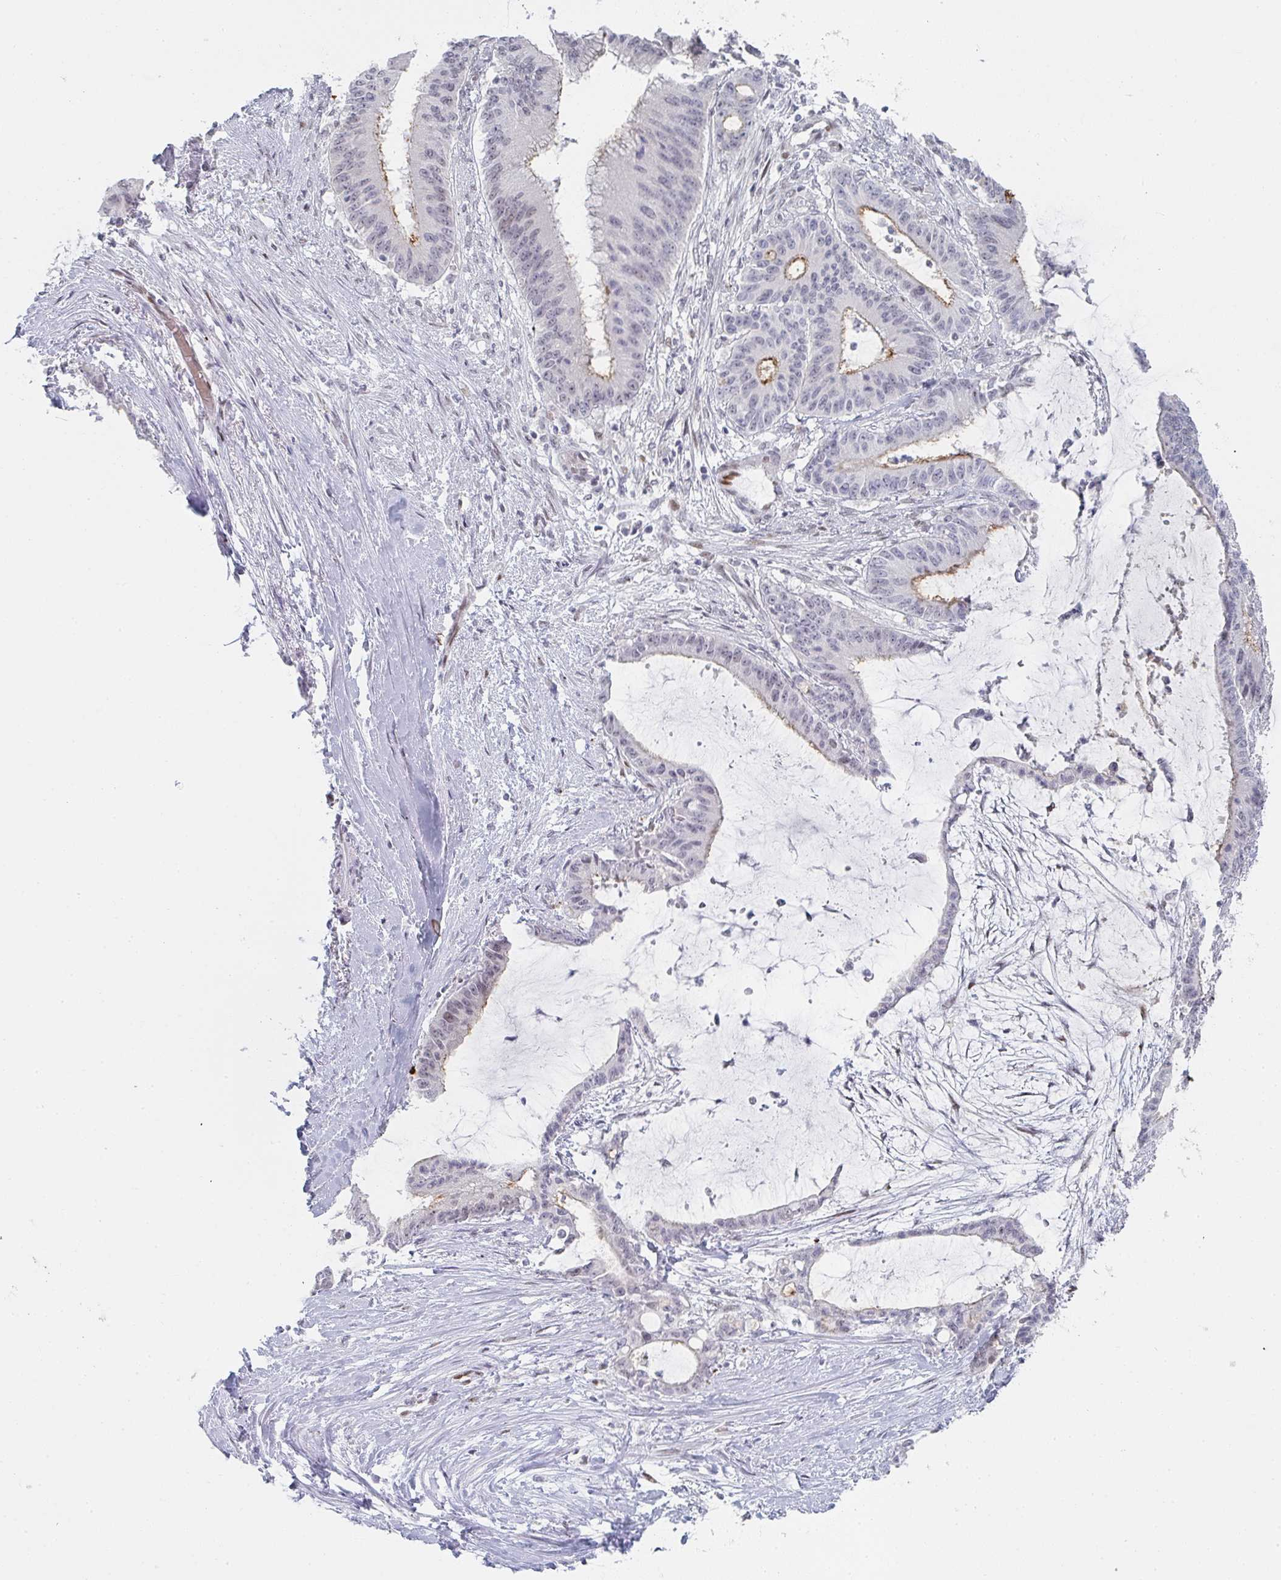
{"staining": {"intensity": "weak", "quantity": "<25%", "location": "cytoplasmic/membranous"}, "tissue": "liver cancer", "cell_type": "Tumor cells", "image_type": "cancer", "snomed": [{"axis": "morphology", "description": "Normal tissue, NOS"}, {"axis": "morphology", "description": "Cholangiocarcinoma"}, {"axis": "topography", "description": "Liver"}, {"axis": "topography", "description": "Peripheral nerve tissue"}], "caption": "IHC micrograph of neoplastic tissue: human liver cancer stained with DAB demonstrates no significant protein staining in tumor cells.", "gene": "POU2AF2", "patient": {"sex": "female", "age": 73}}